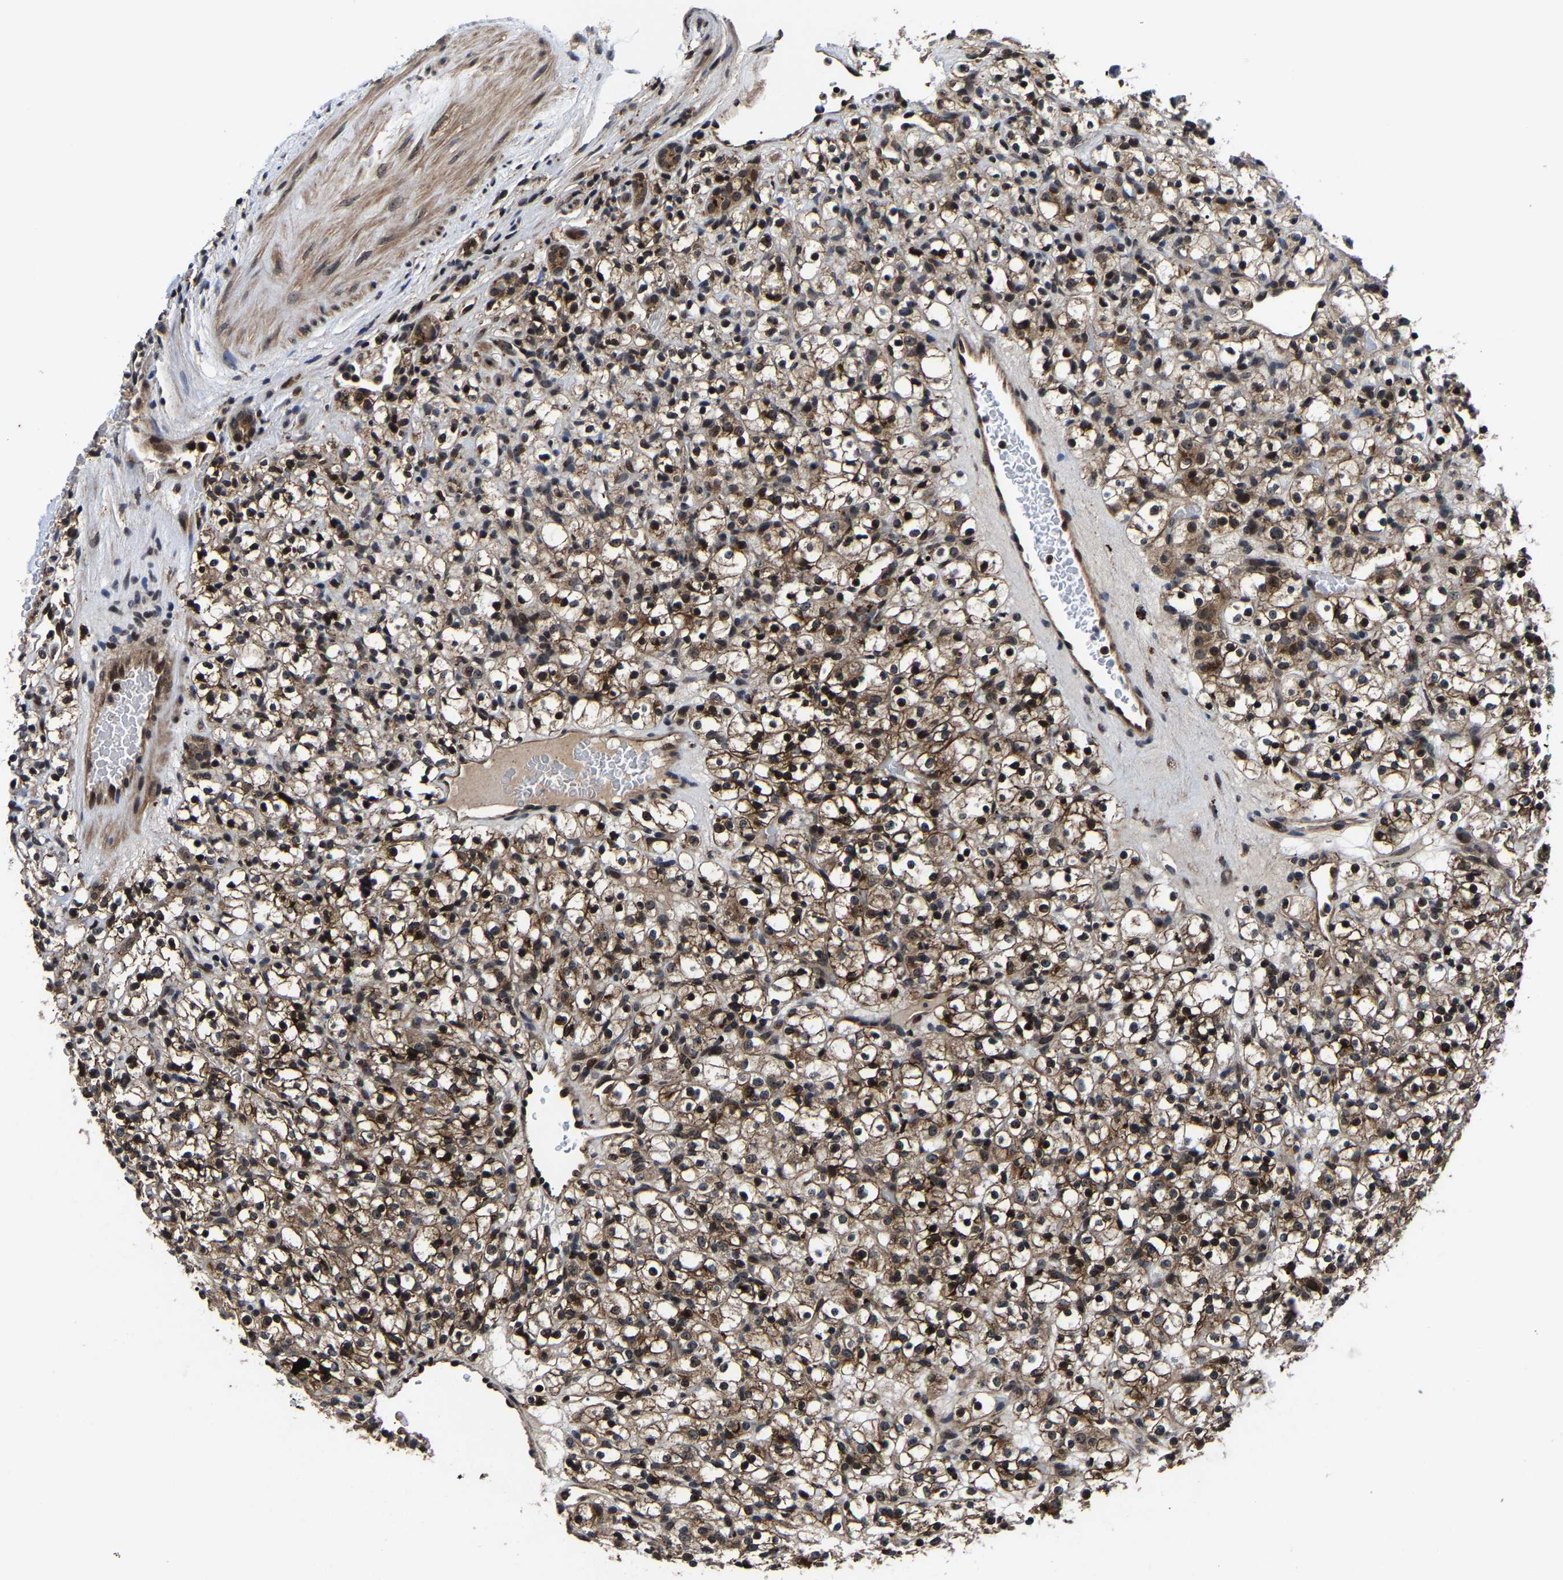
{"staining": {"intensity": "moderate", "quantity": "25%-75%", "location": "cytoplasmic/membranous"}, "tissue": "renal cancer", "cell_type": "Tumor cells", "image_type": "cancer", "snomed": [{"axis": "morphology", "description": "Normal tissue, NOS"}, {"axis": "morphology", "description": "Adenocarcinoma, NOS"}, {"axis": "topography", "description": "Kidney"}], "caption": "Moderate cytoplasmic/membranous expression is identified in about 25%-75% of tumor cells in renal adenocarcinoma.", "gene": "ZCCHC7", "patient": {"sex": "female", "age": 72}}